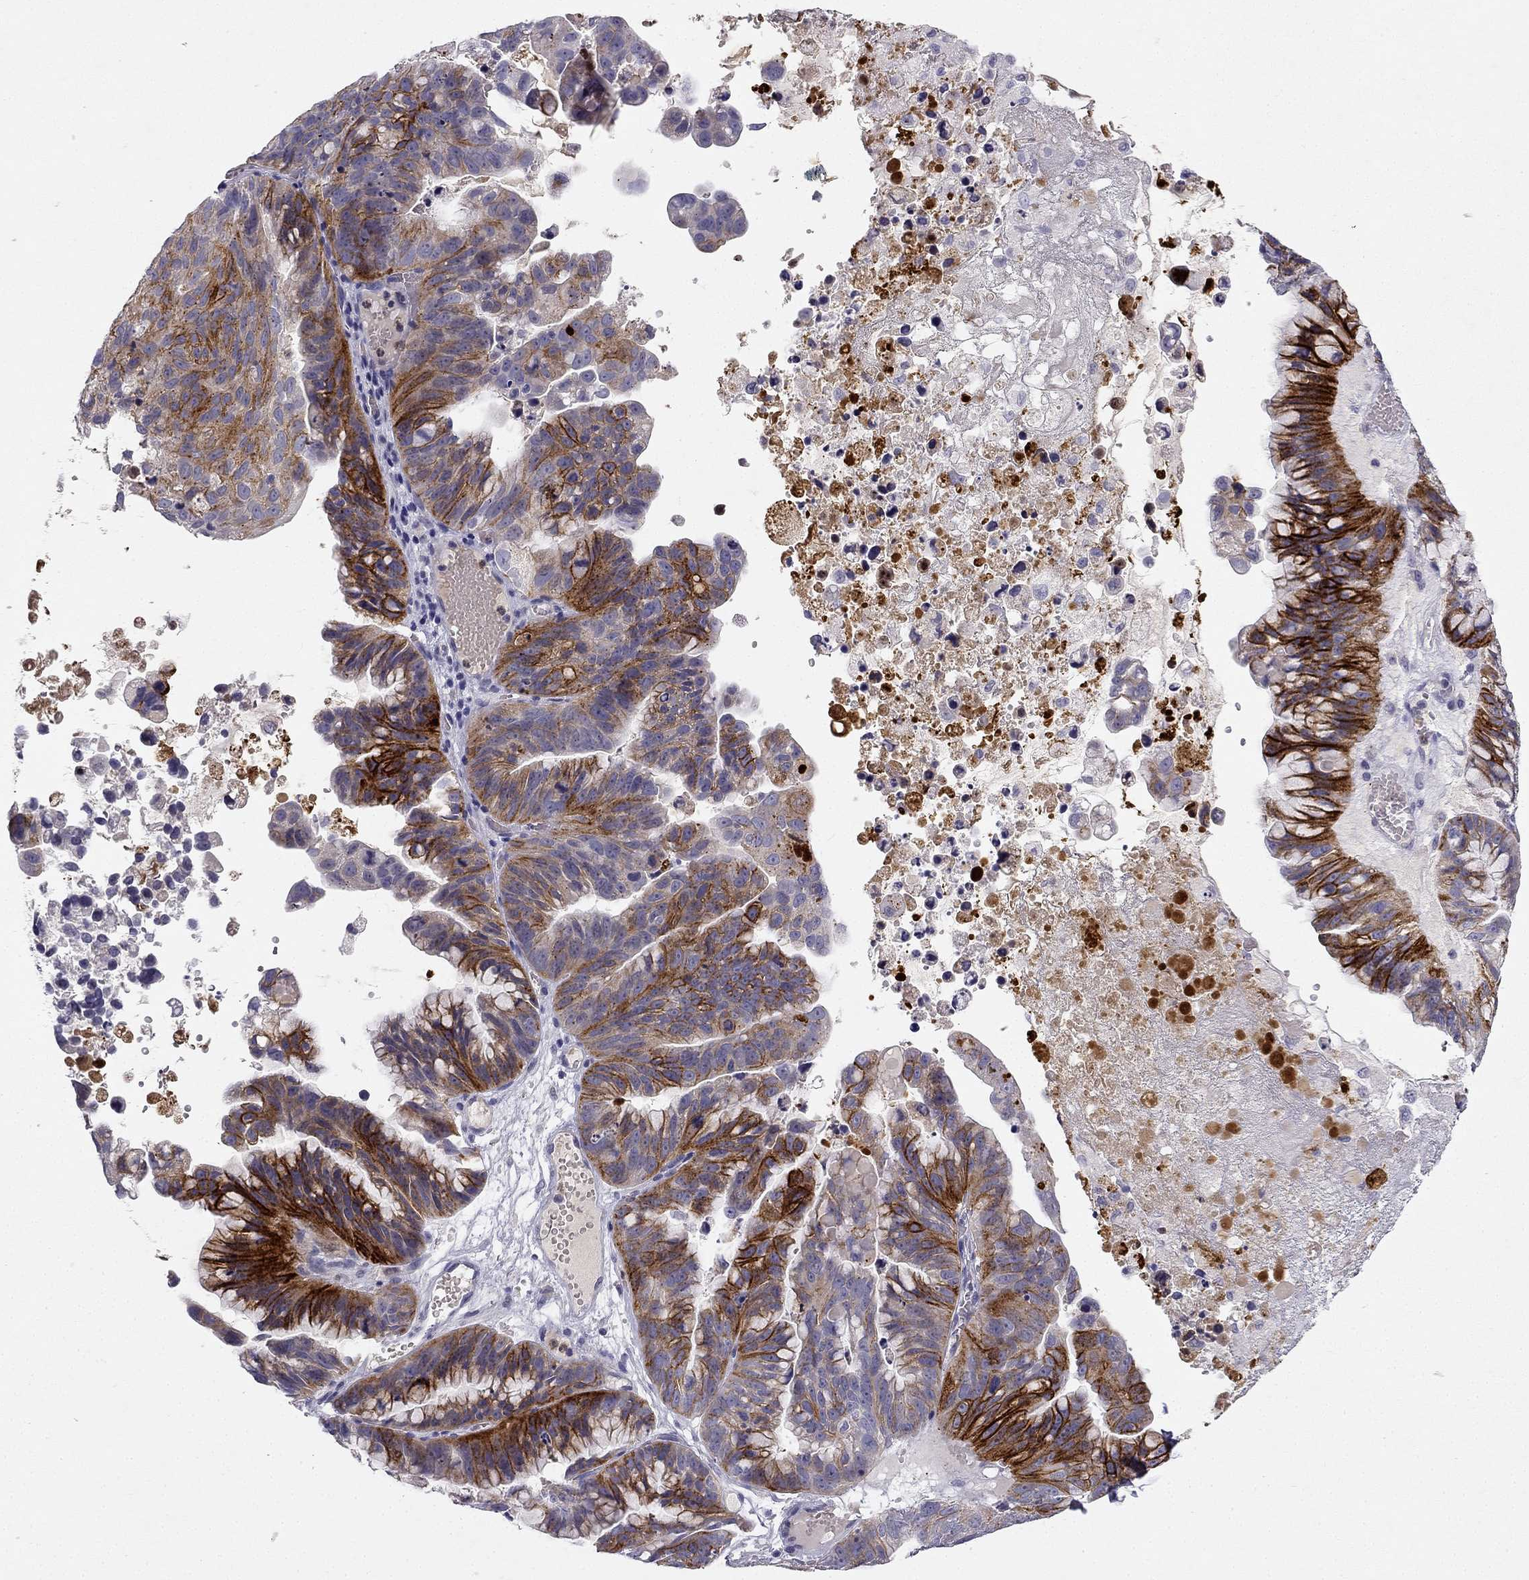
{"staining": {"intensity": "strong", "quantity": "25%-75%", "location": "cytoplasmic/membranous"}, "tissue": "ovarian cancer", "cell_type": "Tumor cells", "image_type": "cancer", "snomed": [{"axis": "morphology", "description": "Cystadenocarcinoma, mucinous, NOS"}, {"axis": "topography", "description": "Ovary"}], "caption": "High-magnification brightfield microscopy of ovarian mucinous cystadenocarcinoma stained with DAB (brown) and counterstained with hematoxylin (blue). tumor cells exhibit strong cytoplasmic/membranous positivity is appreciated in about25%-75% of cells.", "gene": "SLC6A4", "patient": {"sex": "female", "age": 76}}